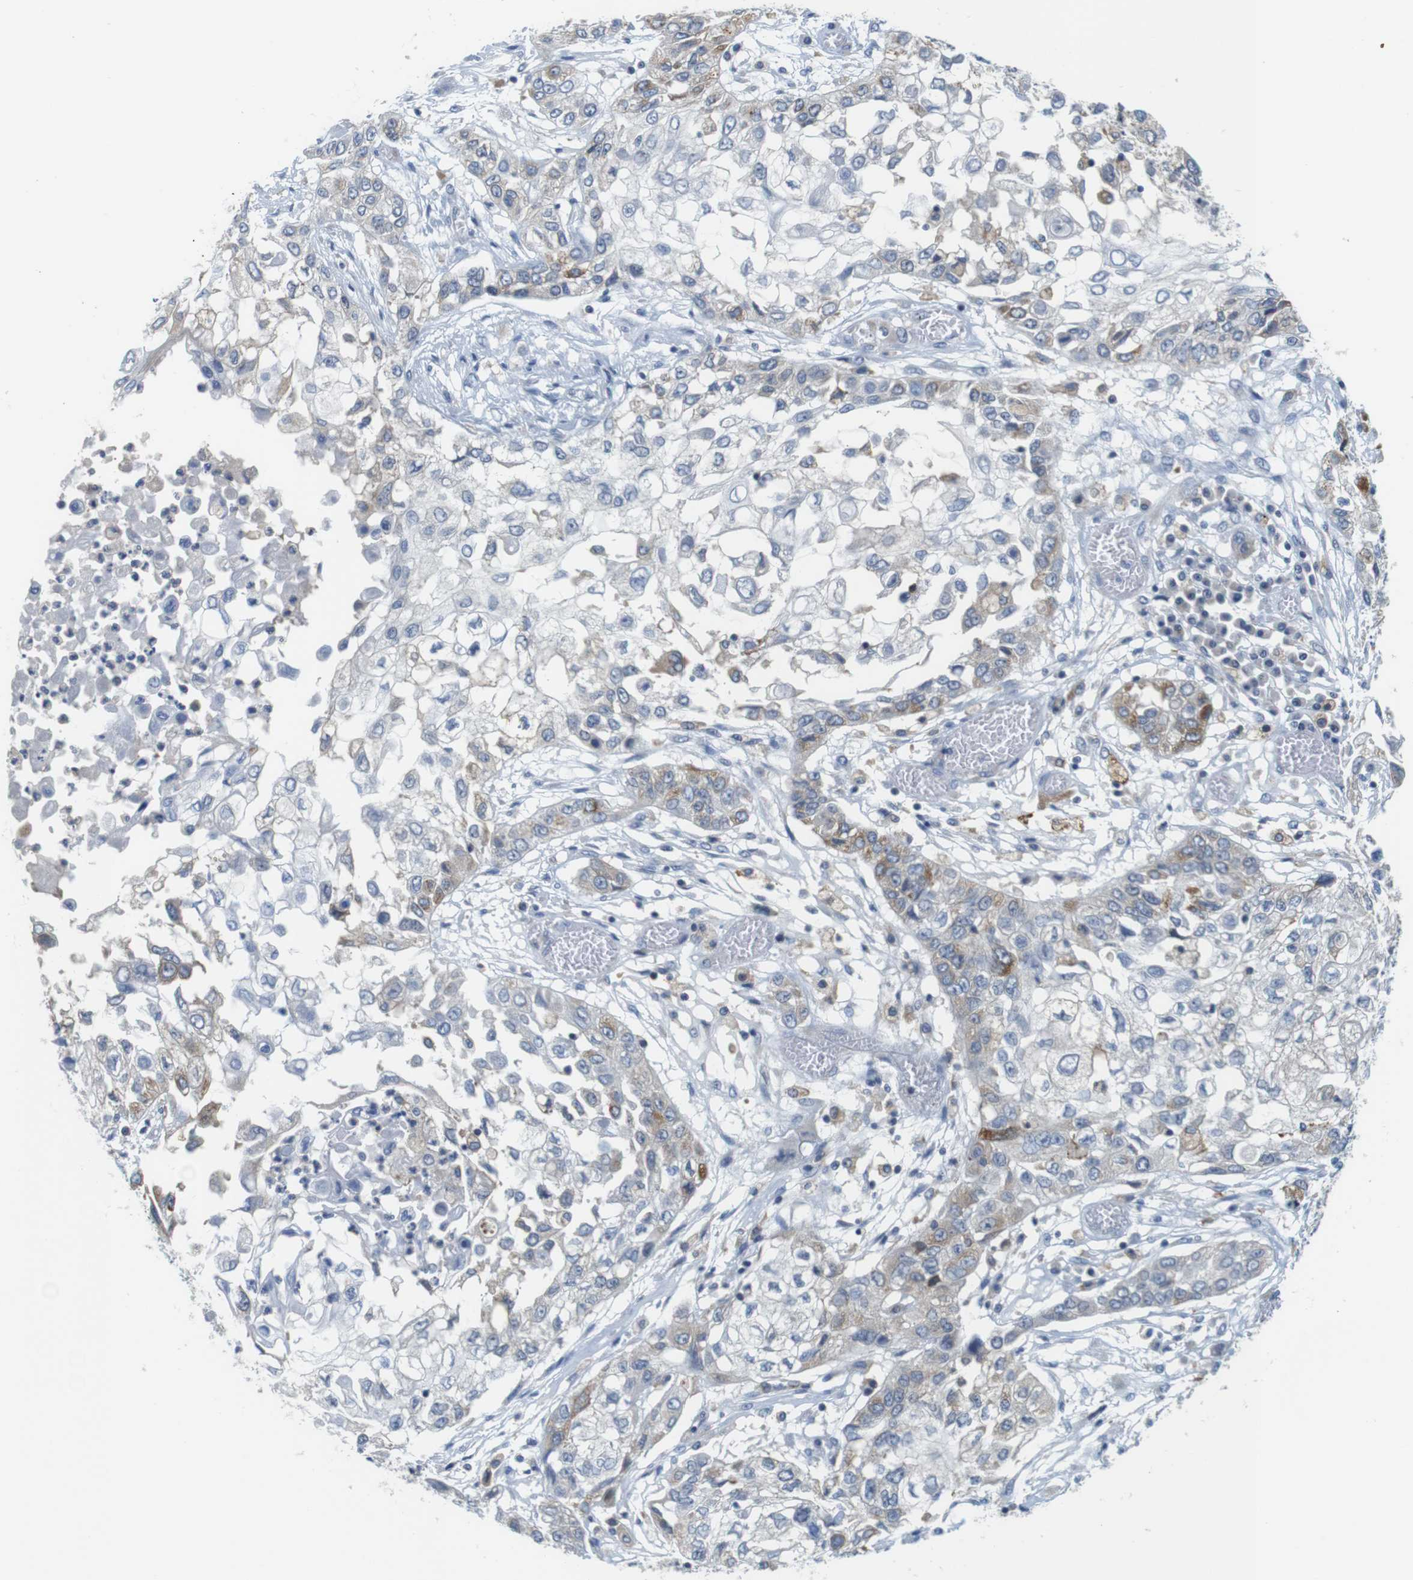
{"staining": {"intensity": "moderate", "quantity": "<25%", "location": "cytoplasmic/membranous"}, "tissue": "lung cancer", "cell_type": "Tumor cells", "image_type": "cancer", "snomed": [{"axis": "morphology", "description": "Squamous cell carcinoma, NOS"}, {"axis": "topography", "description": "Lung"}], "caption": "Immunohistochemical staining of human lung cancer shows low levels of moderate cytoplasmic/membranous protein expression in about <25% of tumor cells. Using DAB (brown) and hematoxylin (blue) stains, captured at high magnification using brightfield microscopy.", "gene": "CNGA2", "patient": {"sex": "male", "age": 71}}